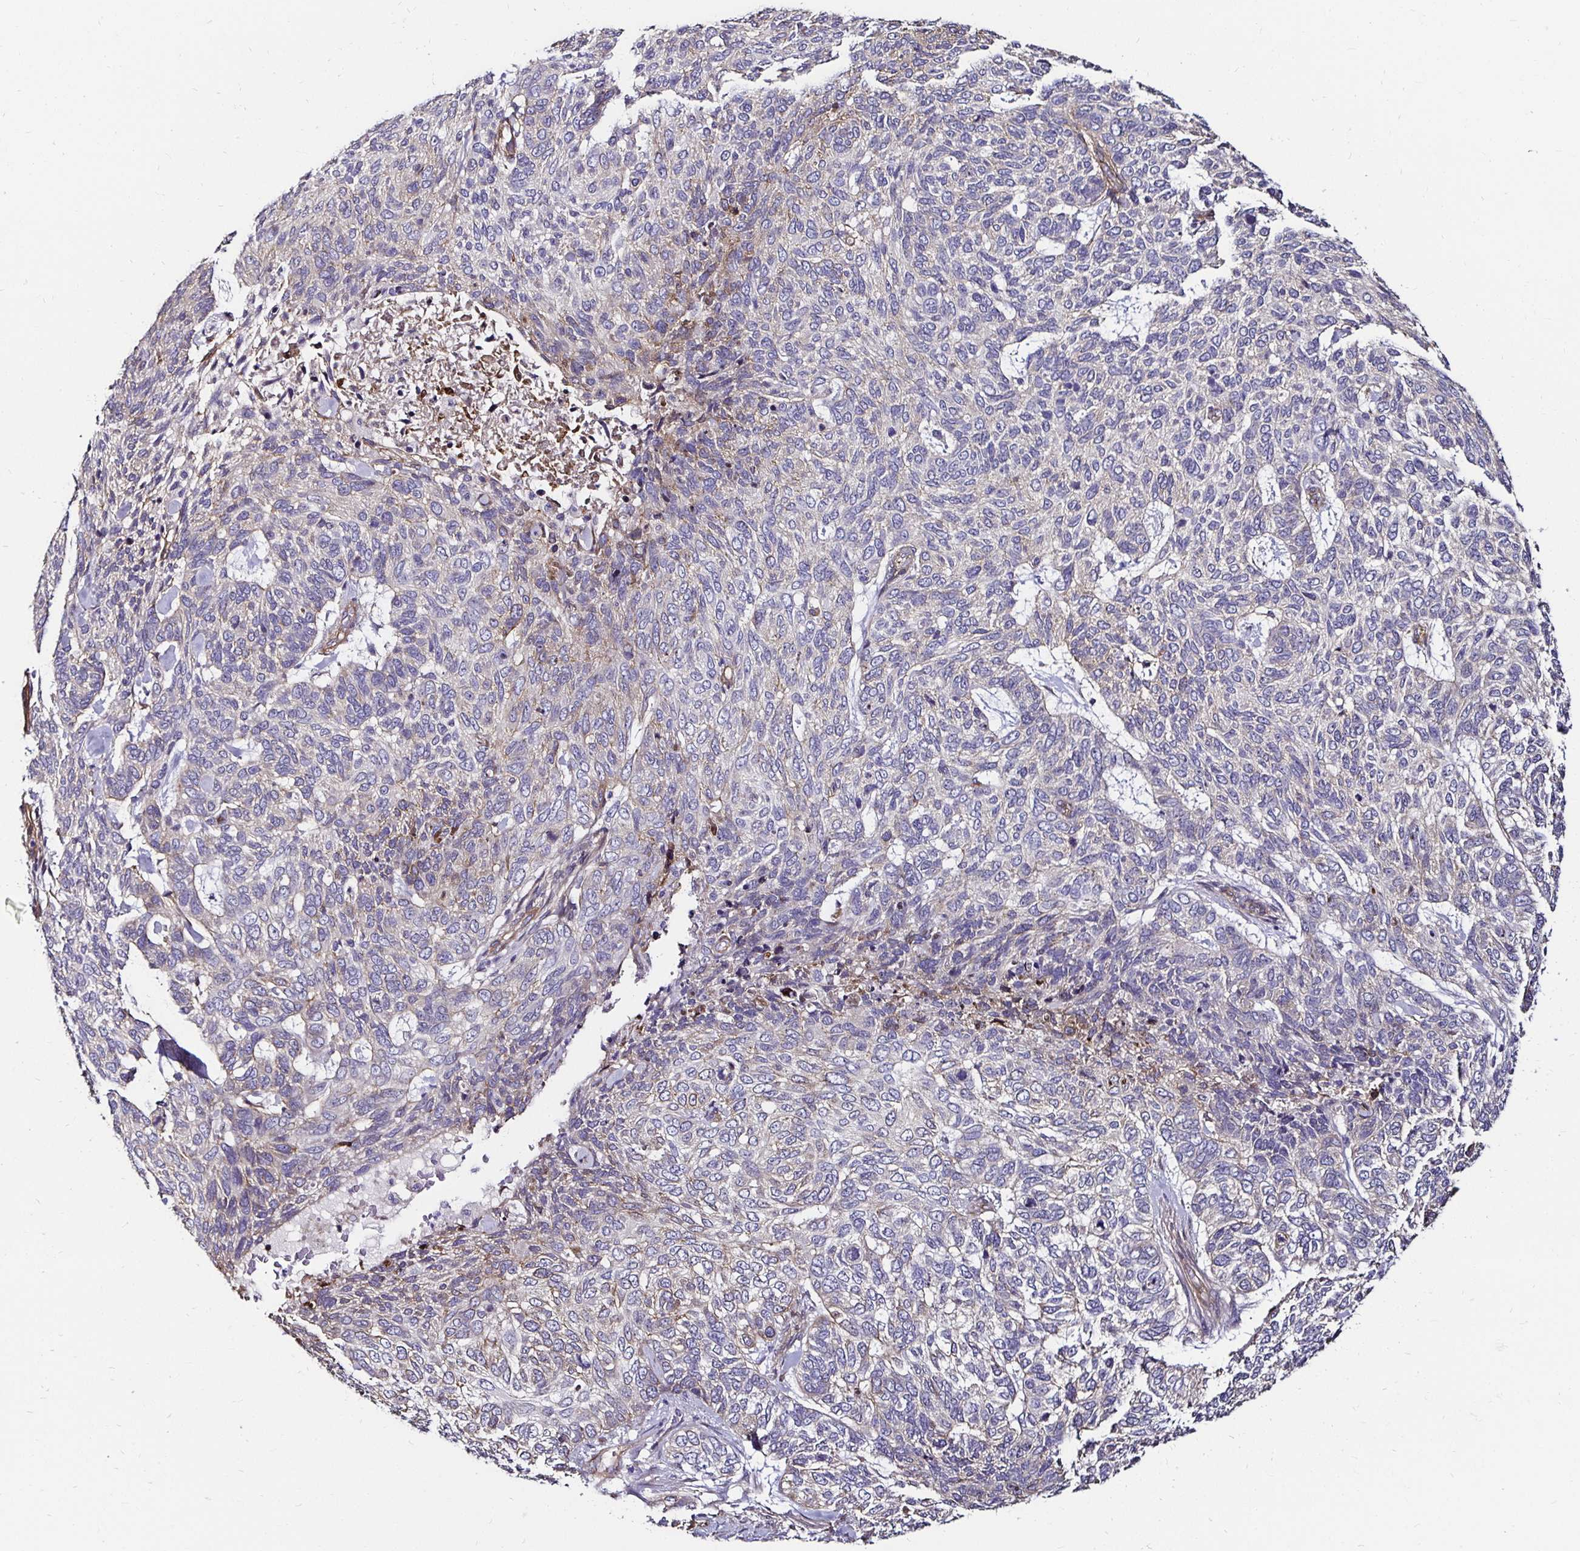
{"staining": {"intensity": "negative", "quantity": "none", "location": "none"}, "tissue": "skin cancer", "cell_type": "Tumor cells", "image_type": "cancer", "snomed": [{"axis": "morphology", "description": "Basal cell carcinoma"}, {"axis": "topography", "description": "Skin"}], "caption": "Basal cell carcinoma (skin) stained for a protein using immunohistochemistry (IHC) shows no staining tumor cells.", "gene": "ITGB1", "patient": {"sex": "female", "age": 65}}